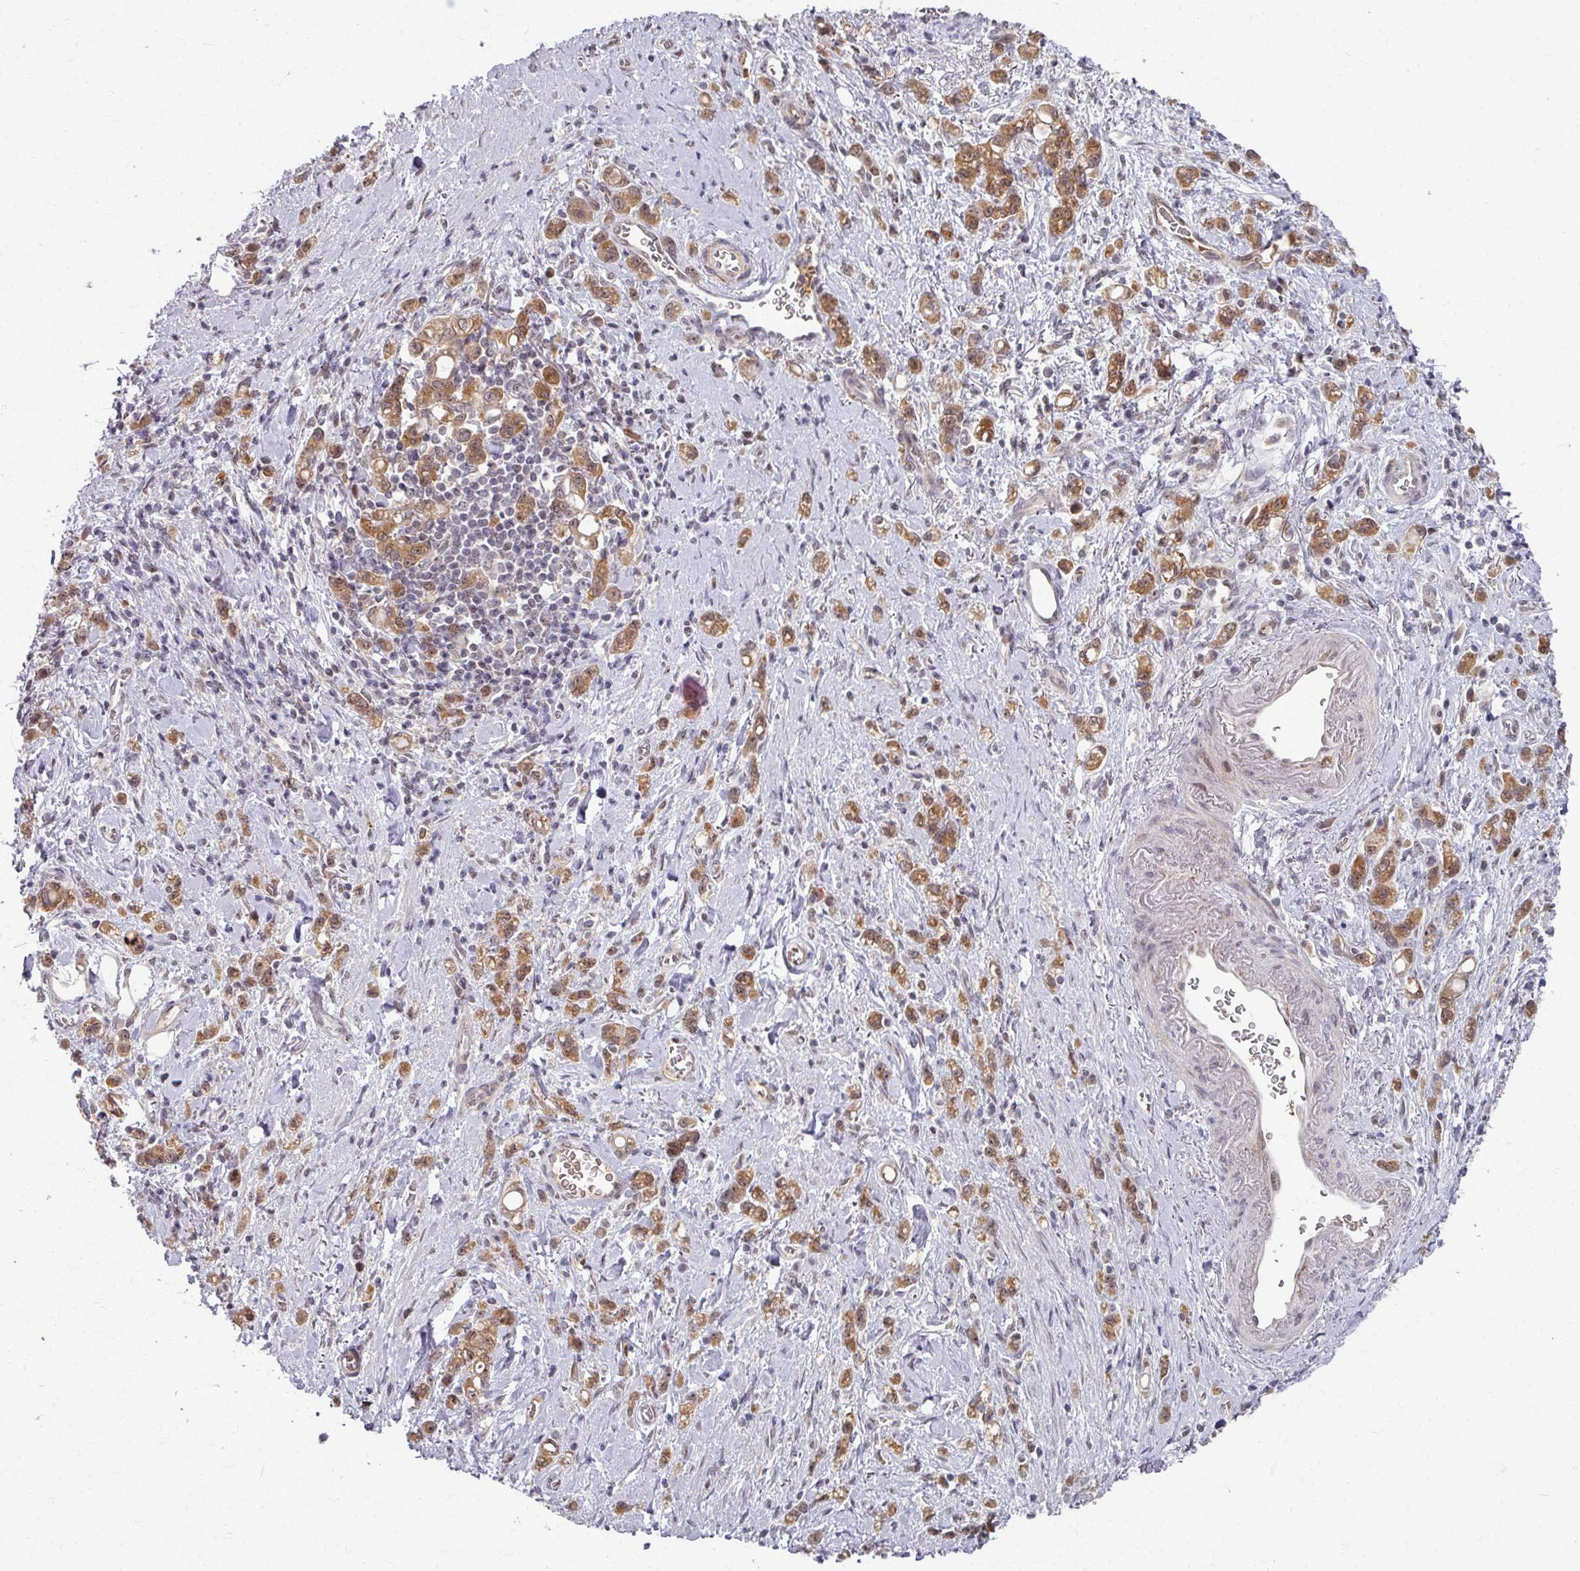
{"staining": {"intensity": "moderate", "quantity": ">75%", "location": "cytoplasmic/membranous,nuclear"}, "tissue": "stomach cancer", "cell_type": "Tumor cells", "image_type": "cancer", "snomed": [{"axis": "morphology", "description": "Adenocarcinoma, NOS"}, {"axis": "topography", "description": "Stomach"}], "caption": "Stomach adenocarcinoma was stained to show a protein in brown. There is medium levels of moderate cytoplasmic/membranous and nuclear expression in approximately >75% of tumor cells.", "gene": "KLC3", "patient": {"sex": "male", "age": 77}}